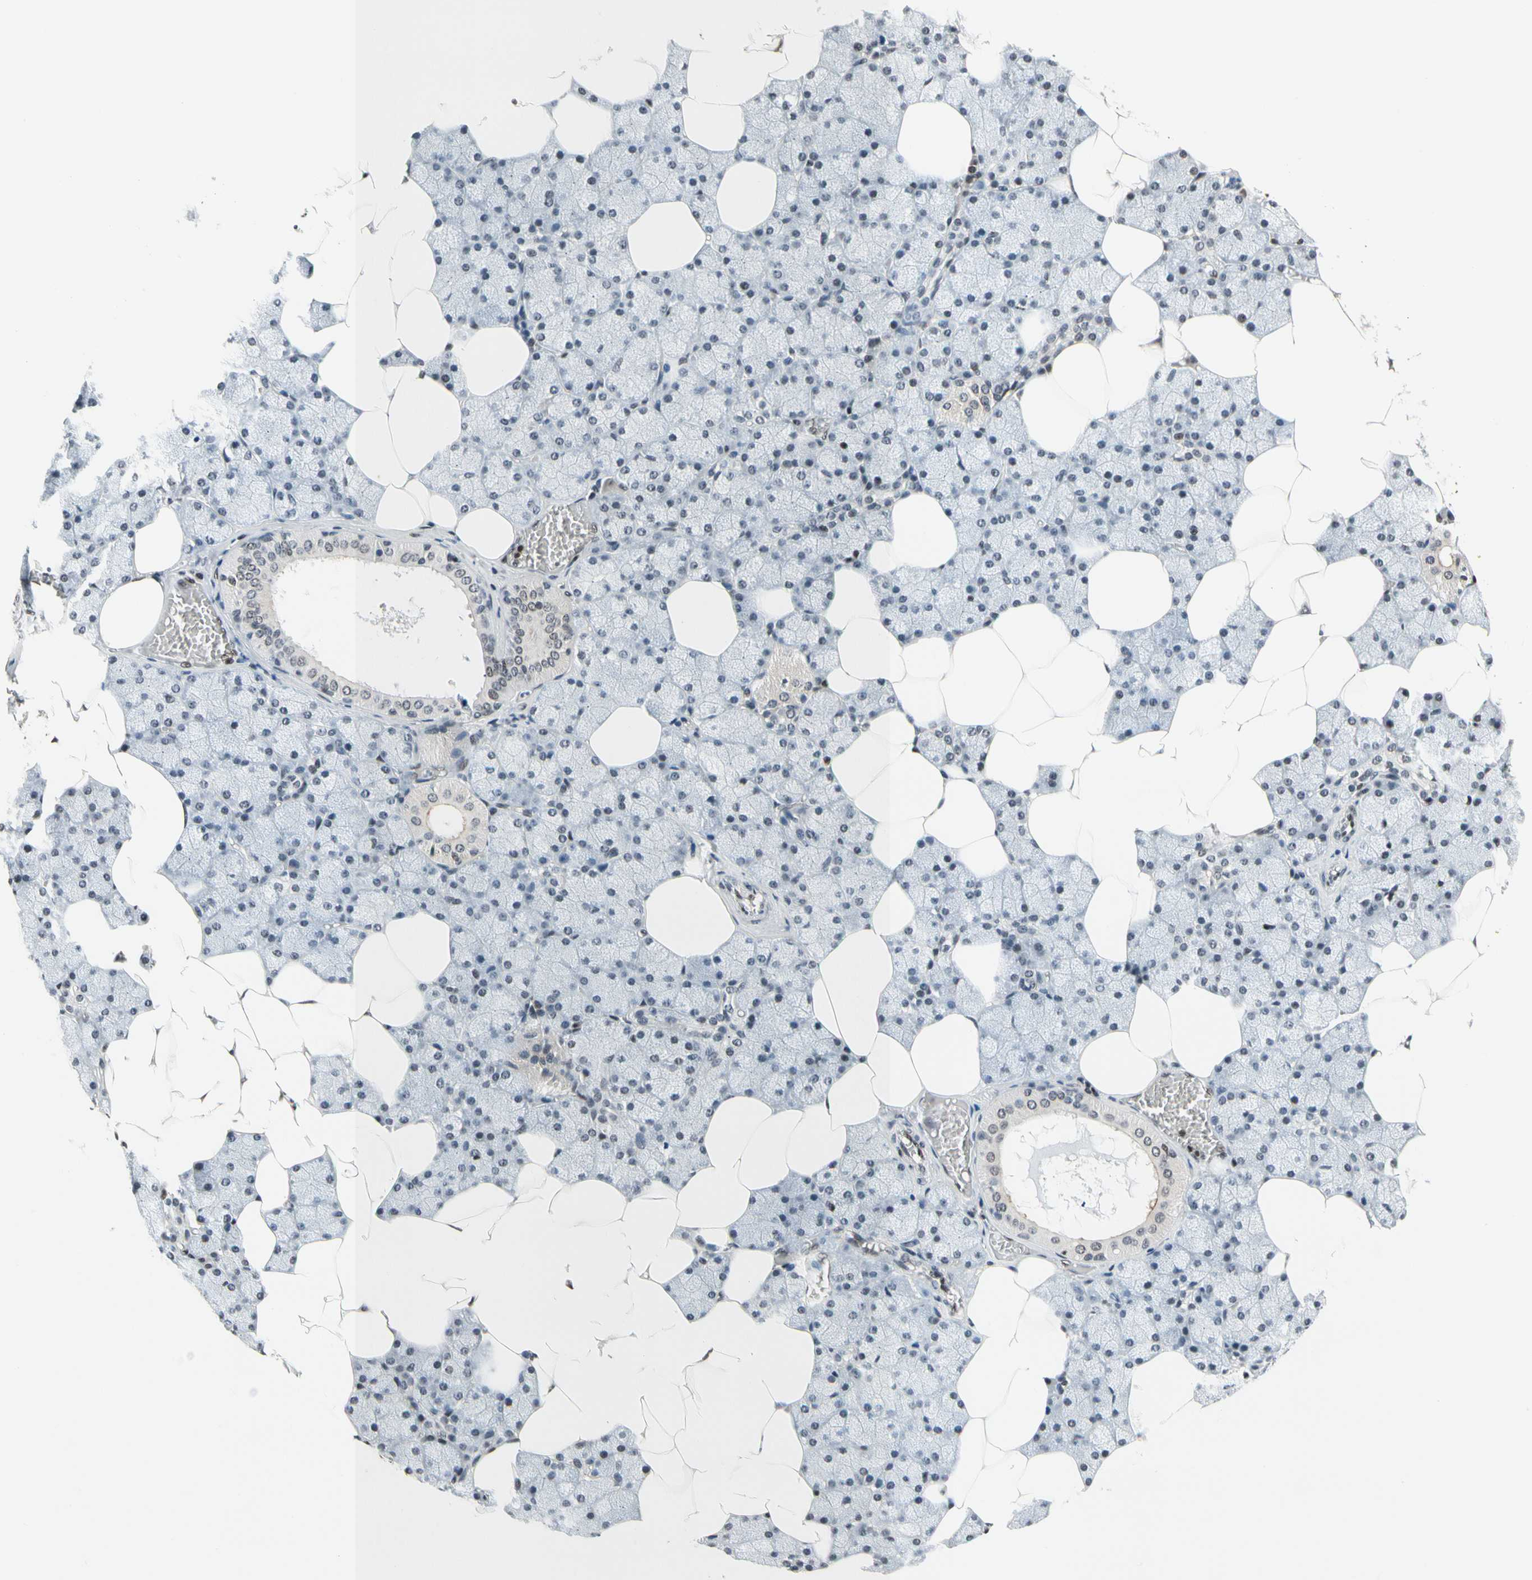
{"staining": {"intensity": "weak", "quantity": "25%-75%", "location": "cytoplasmic/membranous,nuclear"}, "tissue": "salivary gland", "cell_type": "Glandular cells", "image_type": "normal", "snomed": [{"axis": "morphology", "description": "Normal tissue, NOS"}, {"axis": "topography", "description": "Salivary gland"}], "caption": "Immunohistochemistry of normal salivary gland demonstrates low levels of weak cytoplasmic/membranous,nuclear positivity in about 25%-75% of glandular cells.", "gene": "RECQL", "patient": {"sex": "male", "age": 62}}